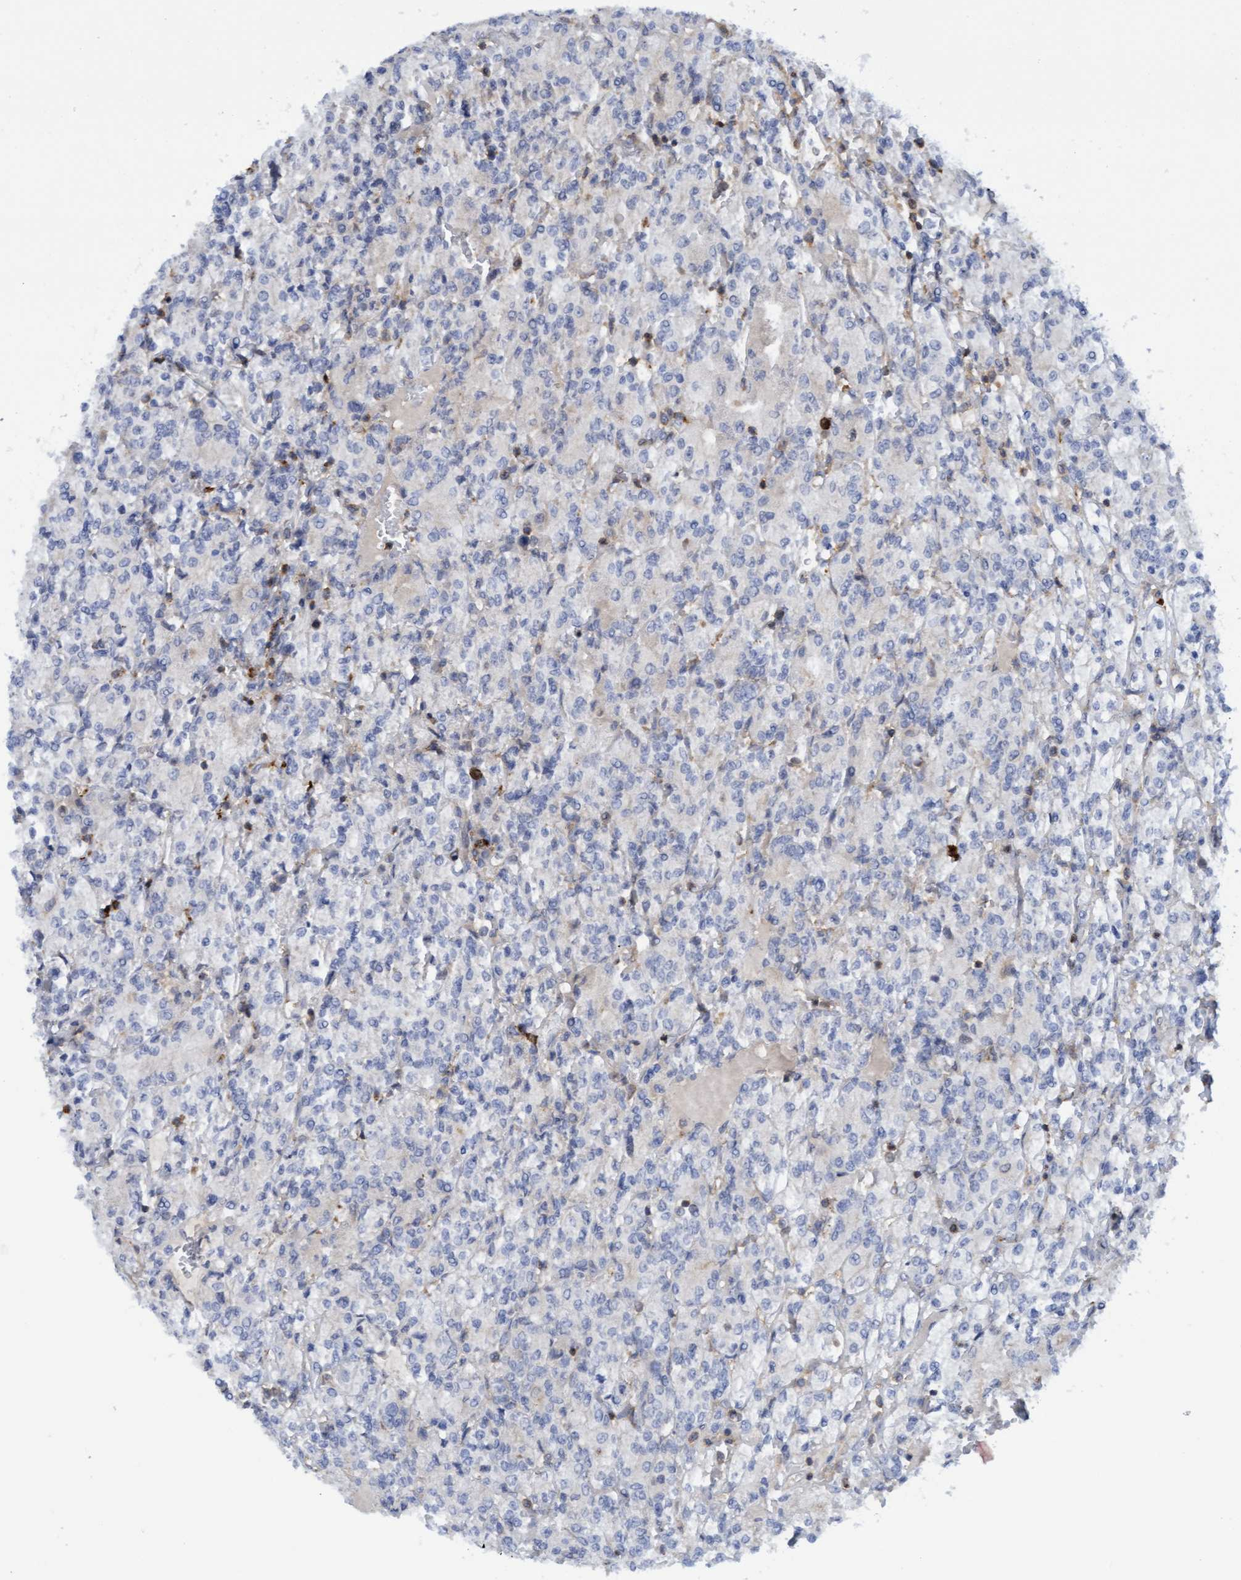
{"staining": {"intensity": "negative", "quantity": "none", "location": "none"}, "tissue": "renal cancer", "cell_type": "Tumor cells", "image_type": "cancer", "snomed": [{"axis": "morphology", "description": "Adenocarcinoma, NOS"}, {"axis": "topography", "description": "Kidney"}], "caption": "DAB (3,3'-diaminobenzidine) immunohistochemical staining of human renal adenocarcinoma shows no significant expression in tumor cells. (DAB immunohistochemistry with hematoxylin counter stain).", "gene": "FNBP1", "patient": {"sex": "male", "age": 77}}